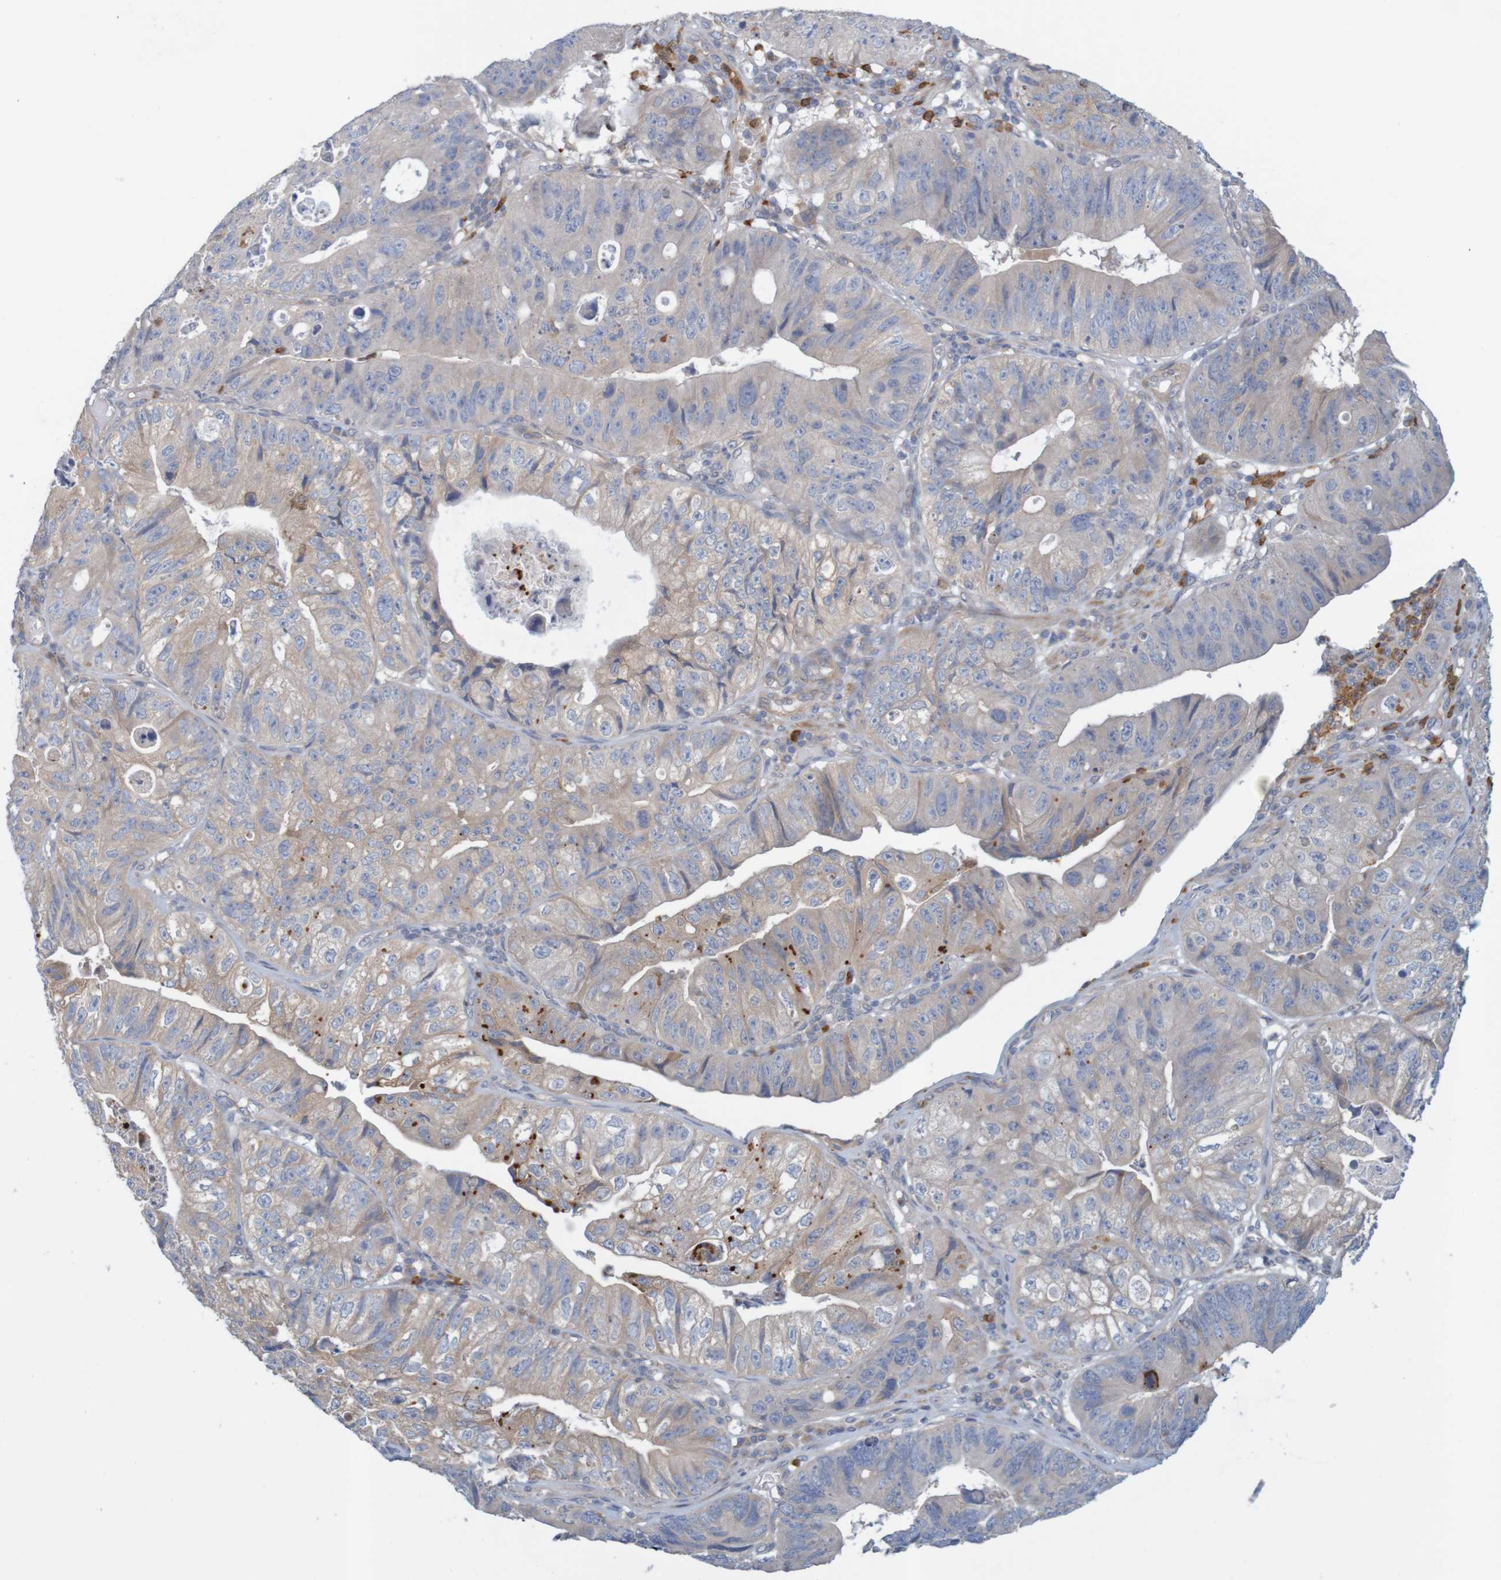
{"staining": {"intensity": "weak", "quantity": "<25%", "location": "cytoplasmic/membranous"}, "tissue": "stomach cancer", "cell_type": "Tumor cells", "image_type": "cancer", "snomed": [{"axis": "morphology", "description": "Adenocarcinoma, NOS"}, {"axis": "topography", "description": "Stomach"}], "caption": "Immunohistochemistry (IHC) photomicrograph of human stomach cancer stained for a protein (brown), which exhibits no positivity in tumor cells. (Stains: DAB (3,3'-diaminobenzidine) IHC with hematoxylin counter stain, Microscopy: brightfield microscopy at high magnification).", "gene": "KRT23", "patient": {"sex": "male", "age": 59}}